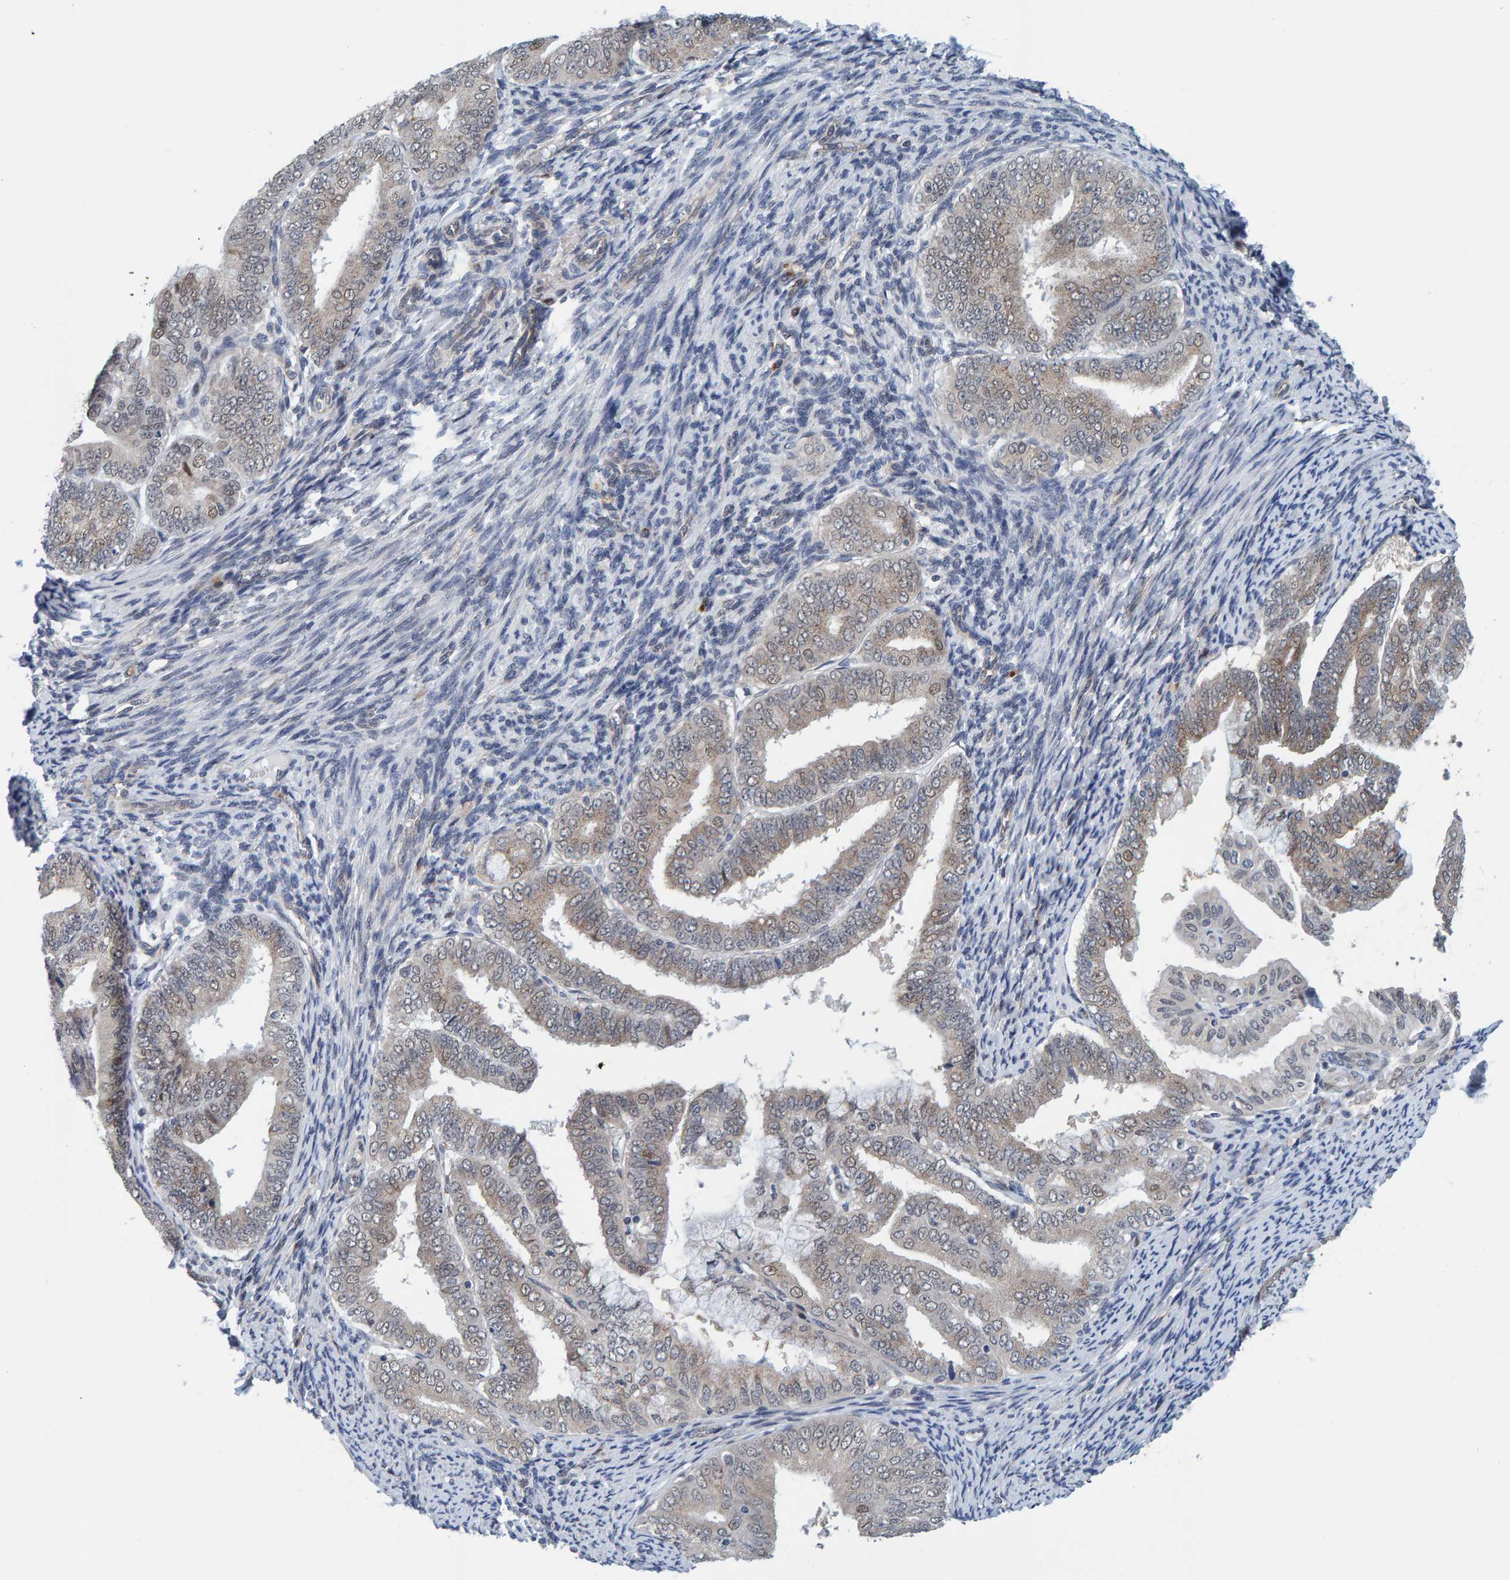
{"staining": {"intensity": "weak", "quantity": "25%-75%", "location": "cytoplasmic/membranous"}, "tissue": "endometrial cancer", "cell_type": "Tumor cells", "image_type": "cancer", "snomed": [{"axis": "morphology", "description": "Adenocarcinoma, NOS"}, {"axis": "topography", "description": "Endometrium"}], "caption": "A micrograph showing weak cytoplasmic/membranous staining in approximately 25%-75% of tumor cells in endometrial cancer (adenocarcinoma), as visualized by brown immunohistochemical staining.", "gene": "SCRN2", "patient": {"sex": "female", "age": 63}}